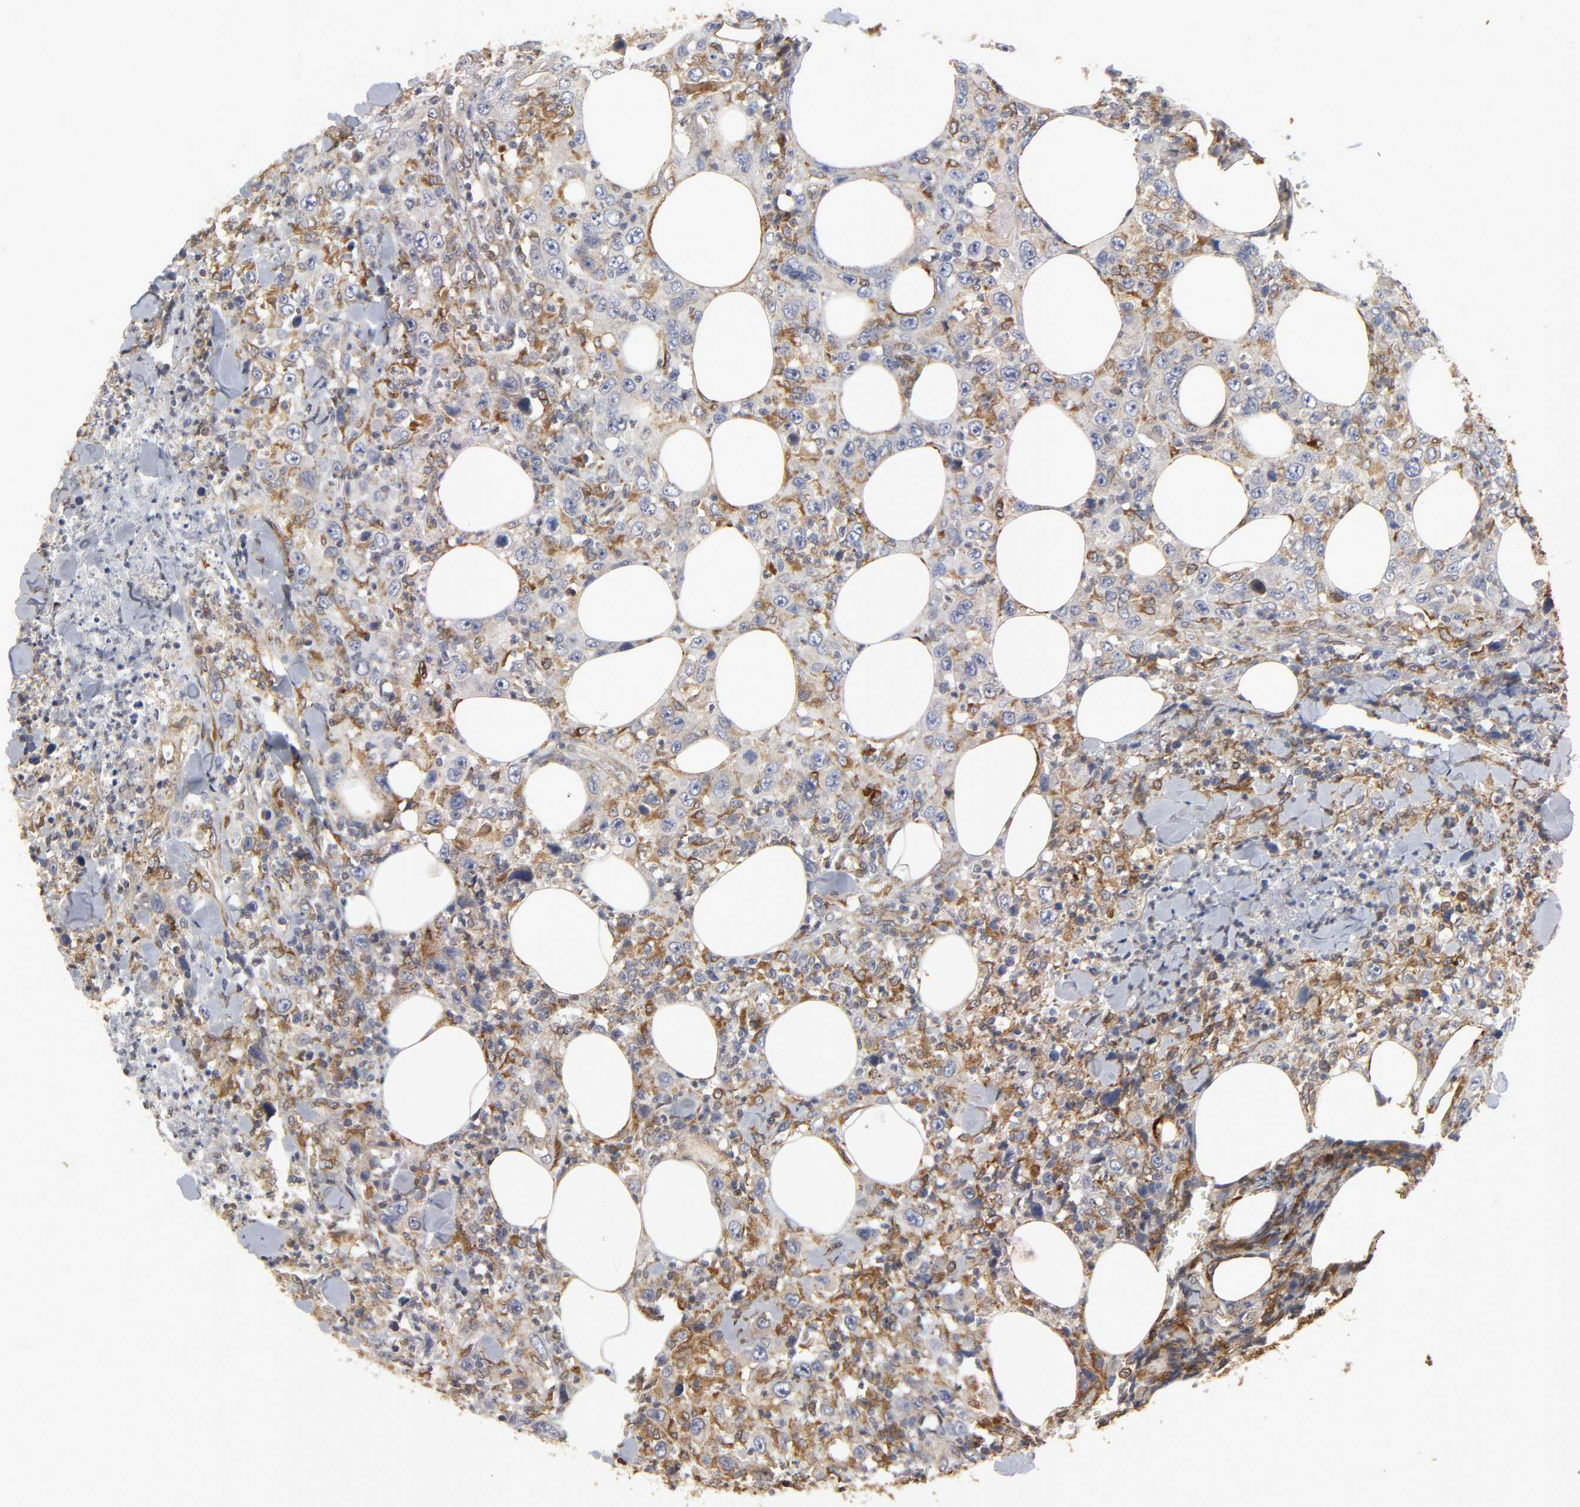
{"staining": {"intensity": "moderate", "quantity": "25%-75%", "location": "cytoplasmic/membranous"}, "tissue": "thyroid cancer", "cell_type": "Tumor cells", "image_type": "cancer", "snomed": [{"axis": "morphology", "description": "Carcinoma, NOS"}, {"axis": "topography", "description": "Thyroid gland"}], "caption": "Moderate cytoplasmic/membranous expression for a protein is identified in about 25%-75% of tumor cells of thyroid cancer (carcinoma) using immunohistochemistry (IHC).", "gene": "POR", "patient": {"sex": "female", "age": 77}}